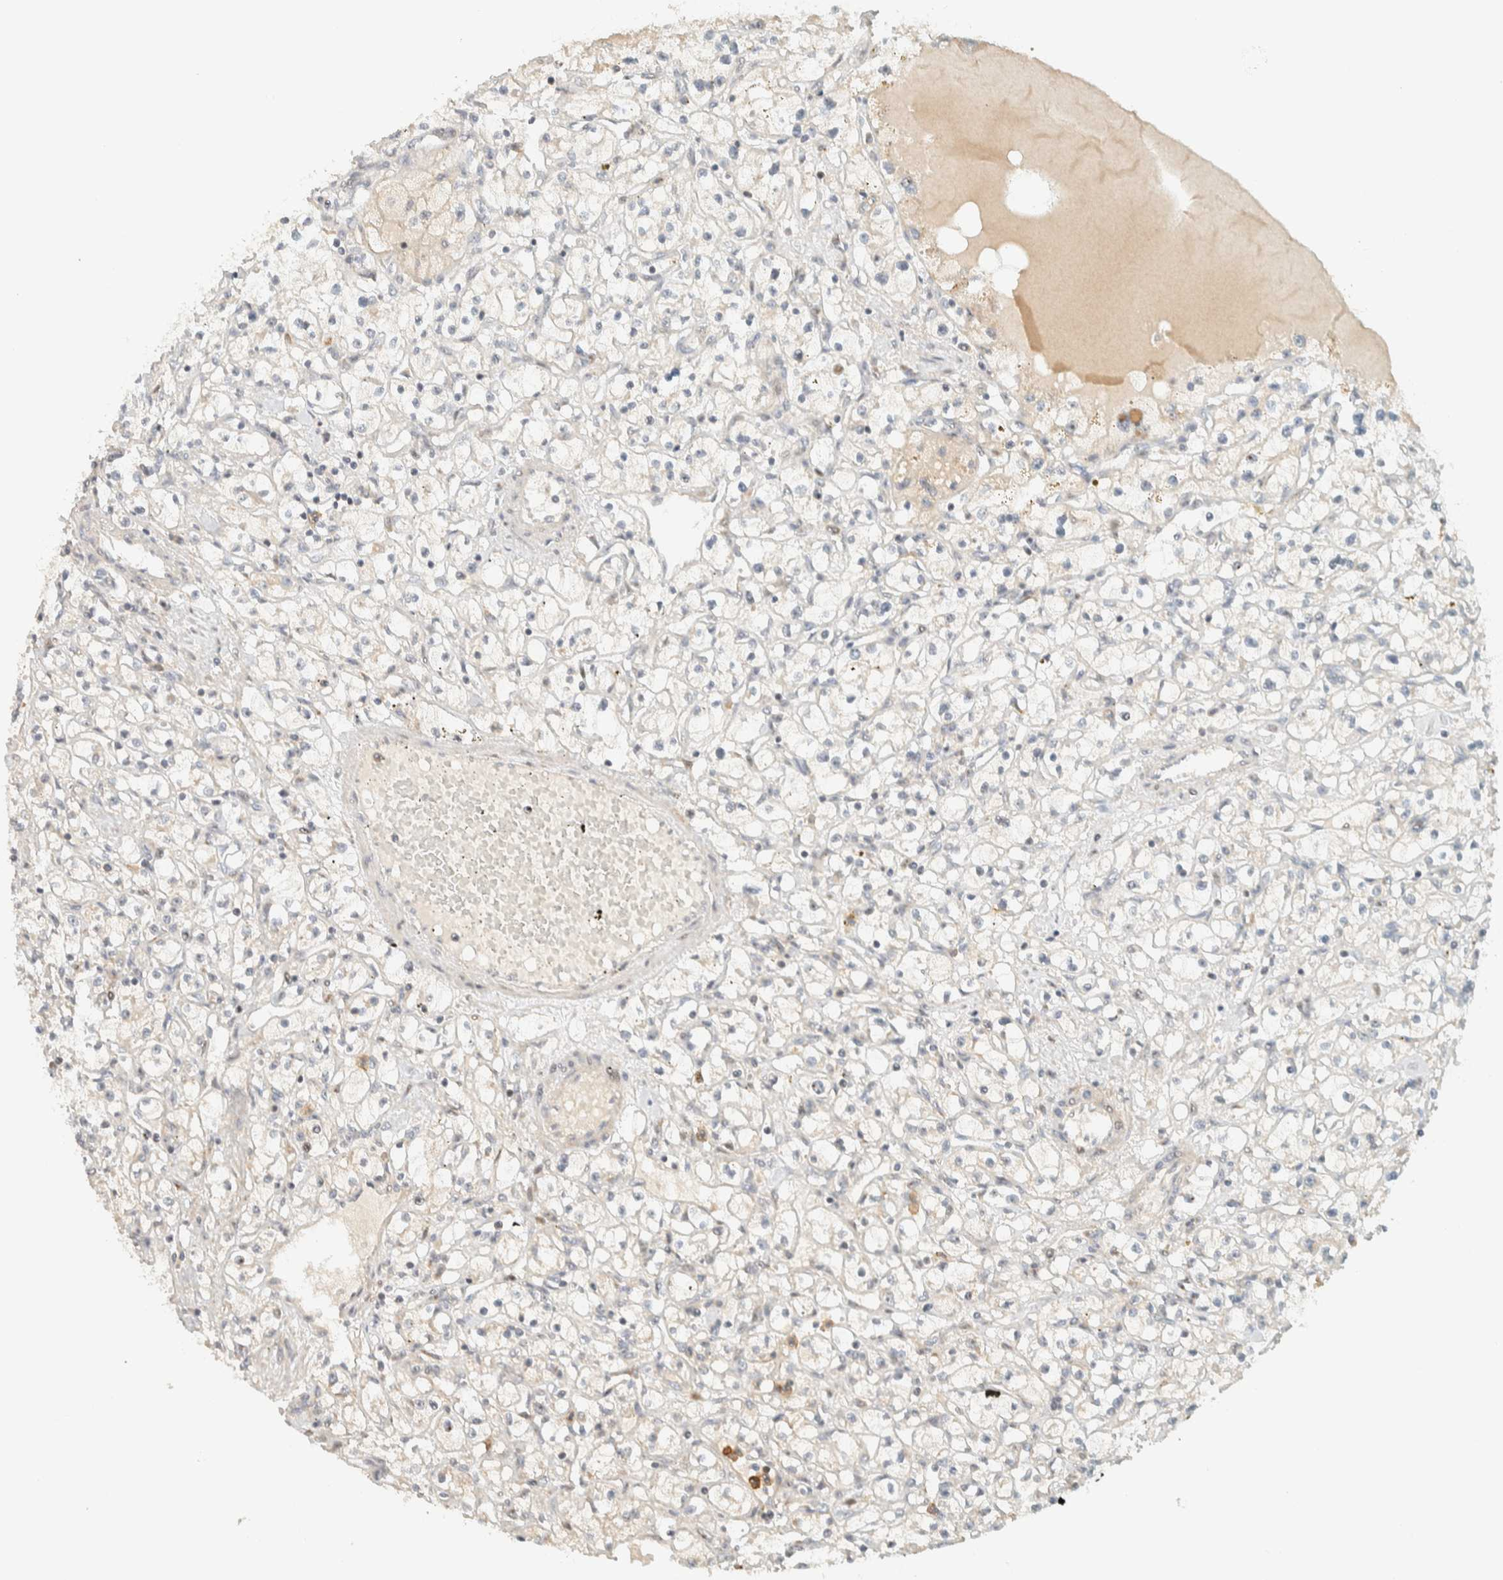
{"staining": {"intensity": "negative", "quantity": "none", "location": "none"}, "tissue": "renal cancer", "cell_type": "Tumor cells", "image_type": "cancer", "snomed": [{"axis": "morphology", "description": "Adenocarcinoma, NOS"}, {"axis": "topography", "description": "Kidney"}], "caption": "Renal adenocarcinoma stained for a protein using IHC shows no expression tumor cells.", "gene": "CCDC171", "patient": {"sex": "male", "age": 56}}